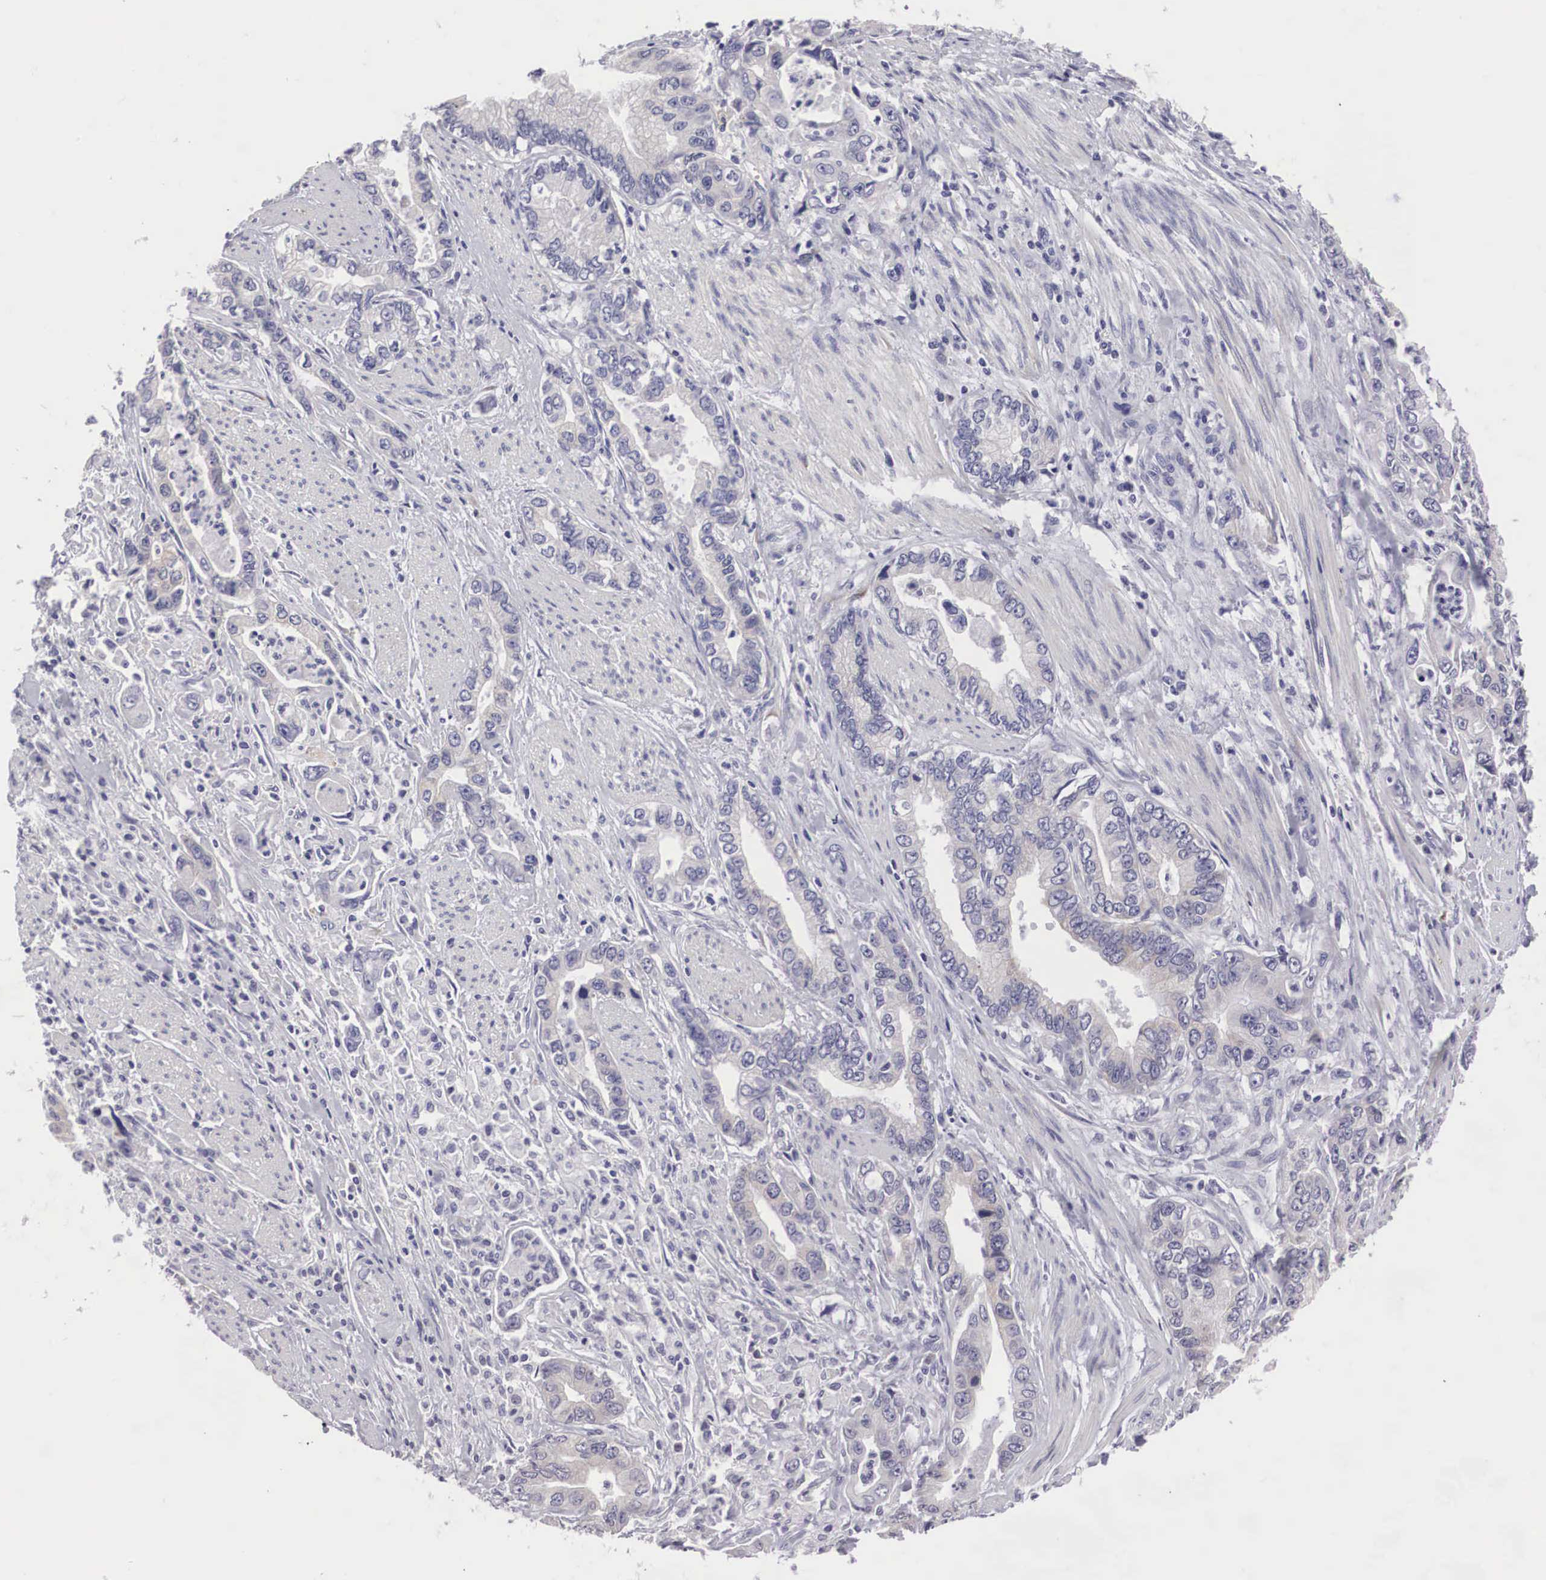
{"staining": {"intensity": "weak", "quantity": "<25%", "location": "cytoplasmic/membranous"}, "tissue": "stomach cancer", "cell_type": "Tumor cells", "image_type": "cancer", "snomed": [{"axis": "morphology", "description": "Adenocarcinoma, NOS"}, {"axis": "topography", "description": "Pancreas"}, {"axis": "topography", "description": "Stomach, upper"}], "caption": "Tumor cells show no significant expression in stomach cancer.", "gene": "ARMCX3", "patient": {"sex": "male", "age": 77}}